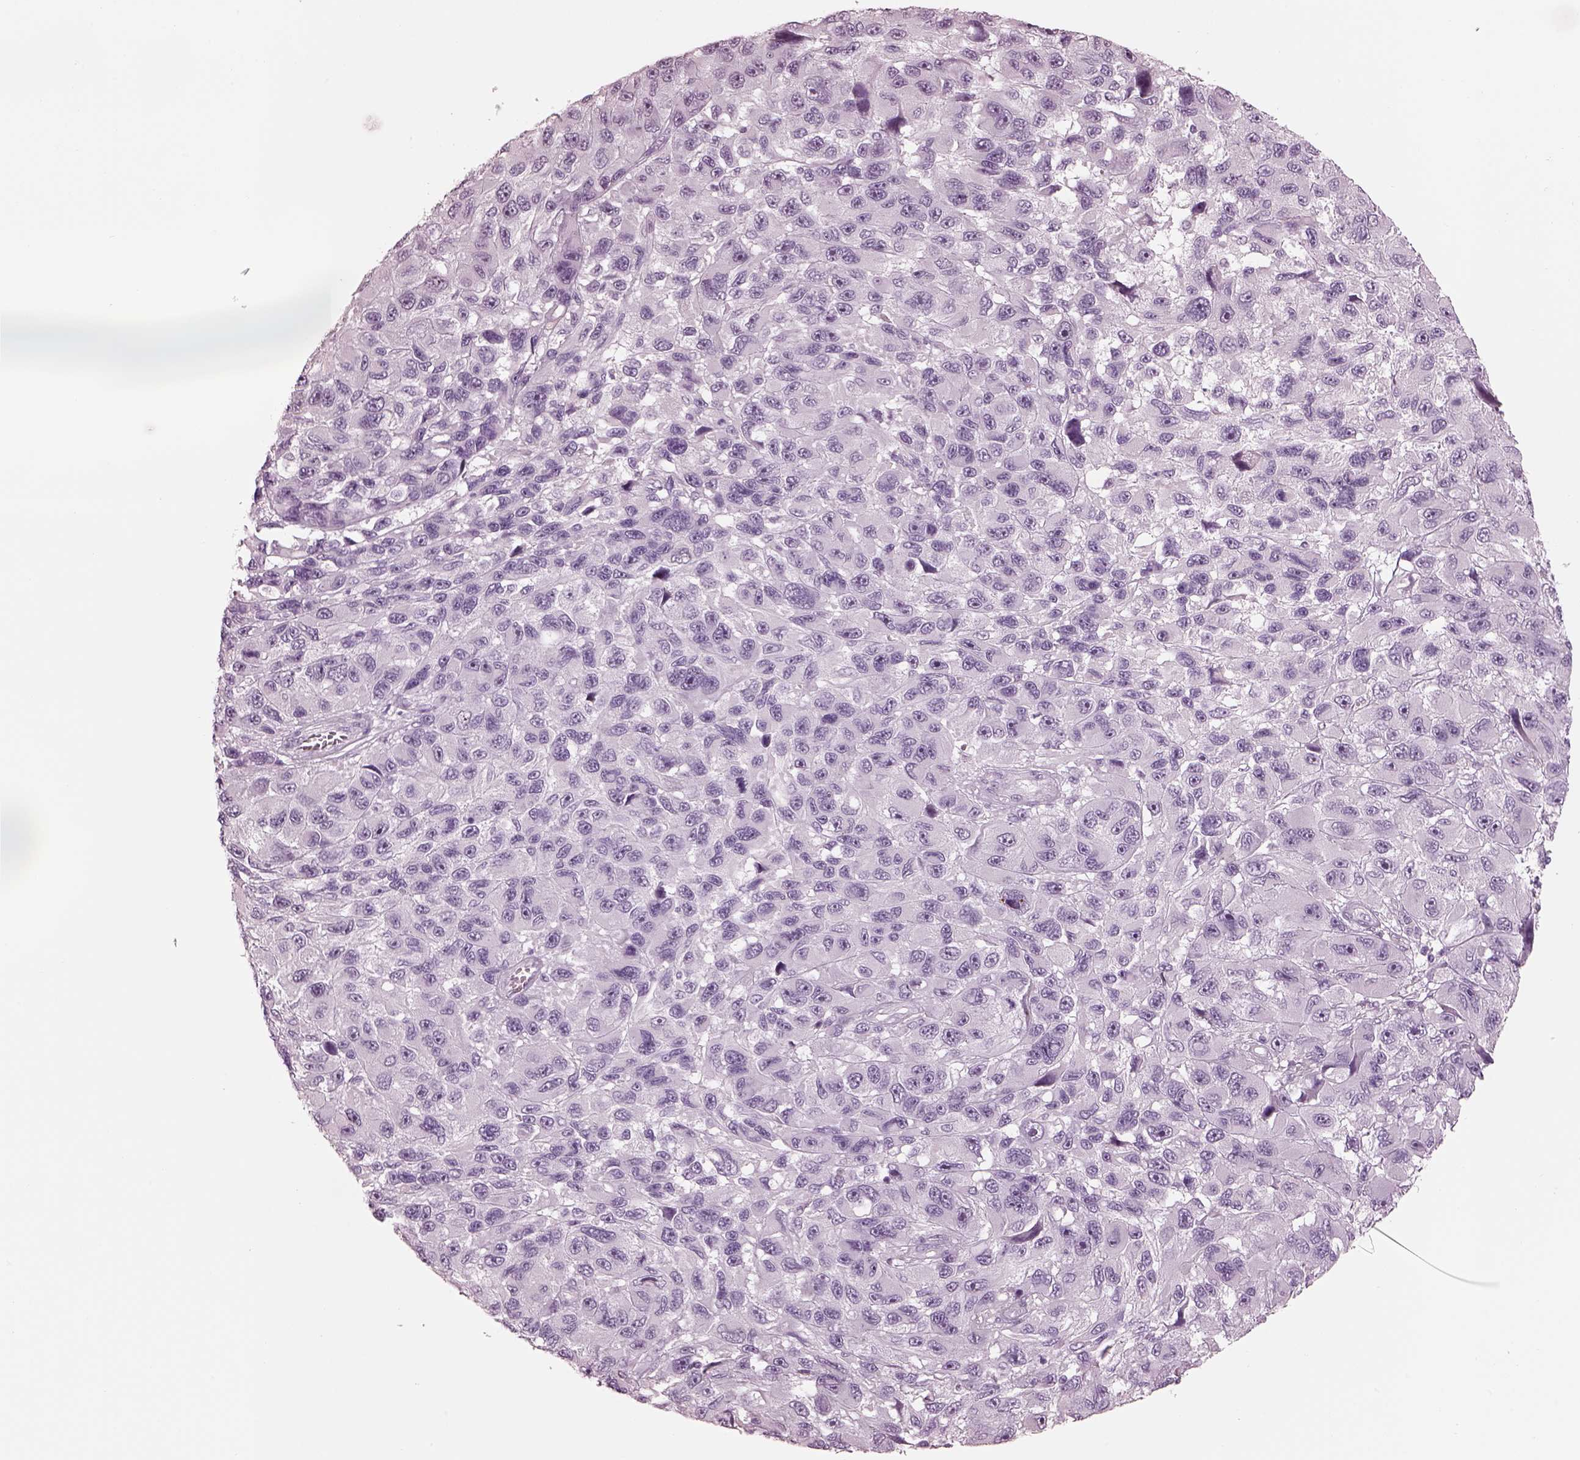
{"staining": {"intensity": "negative", "quantity": "none", "location": "none"}, "tissue": "melanoma", "cell_type": "Tumor cells", "image_type": "cancer", "snomed": [{"axis": "morphology", "description": "Malignant melanoma, NOS"}, {"axis": "topography", "description": "Skin"}], "caption": "Melanoma was stained to show a protein in brown. There is no significant expression in tumor cells.", "gene": "KRTAP24-1", "patient": {"sex": "male", "age": 53}}